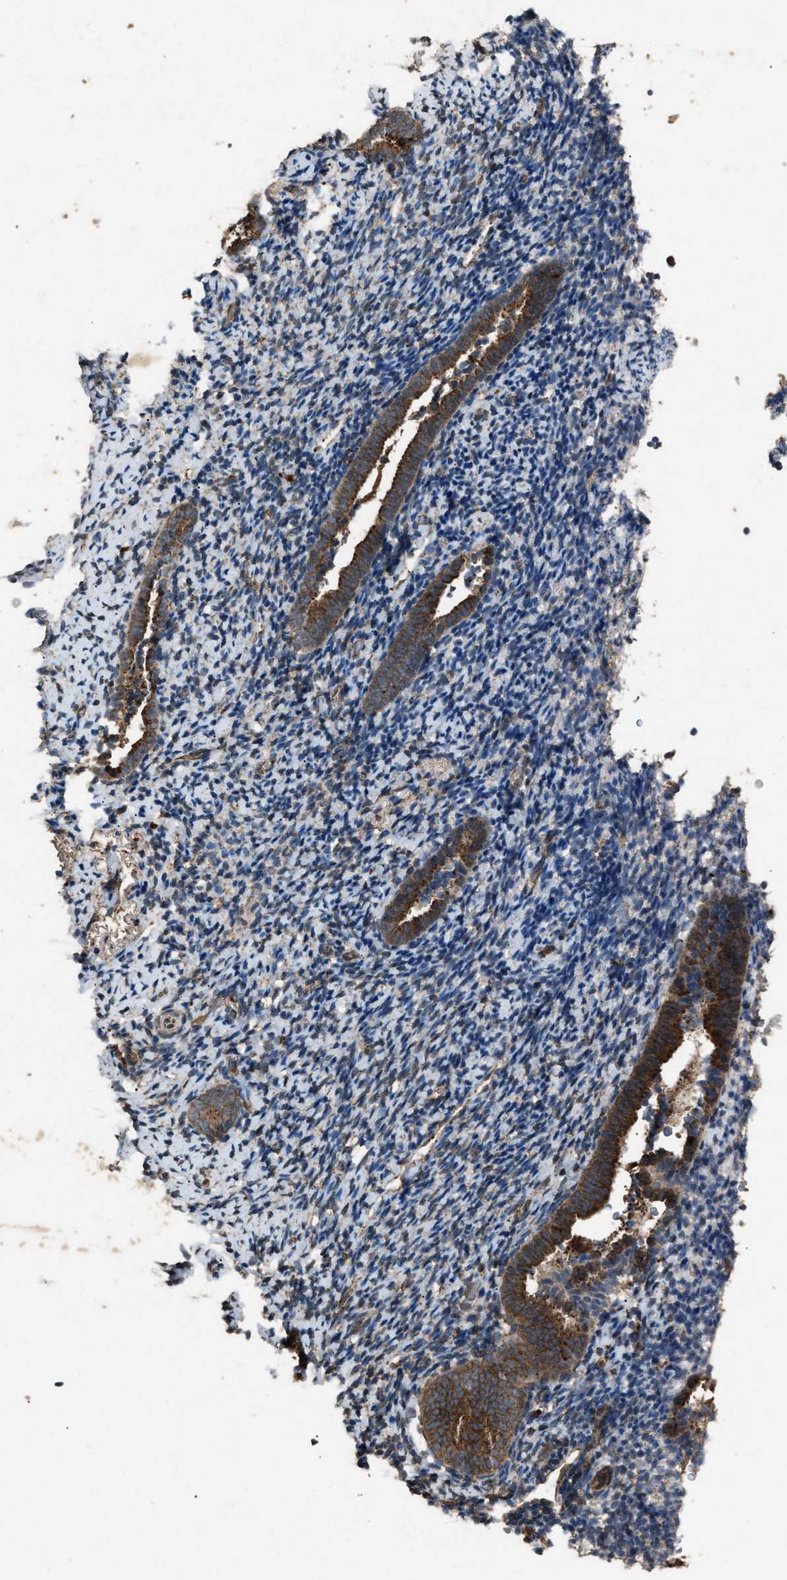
{"staining": {"intensity": "moderate", "quantity": "25%-75%", "location": "cytoplasmic/membranous"}, "tissue": "endometrium", "cell_type": "Cells in endometrial stroma", "image_type": "normal", "snomed": [{"axis": "morphology", "description": "Normal tissue, NOS"}, {"axis": "topography", "description": "Endometrium"}], "caption": "Immunohistochemical staining of normal human endometrium displays 25%-75% levels of moderate cytoplasmic/membranous protein positivity in approximately 25%-75% of cells in endometrial stroma.", "gene": "PSMD1", "patient": {"sex": "female", "age": 51}}